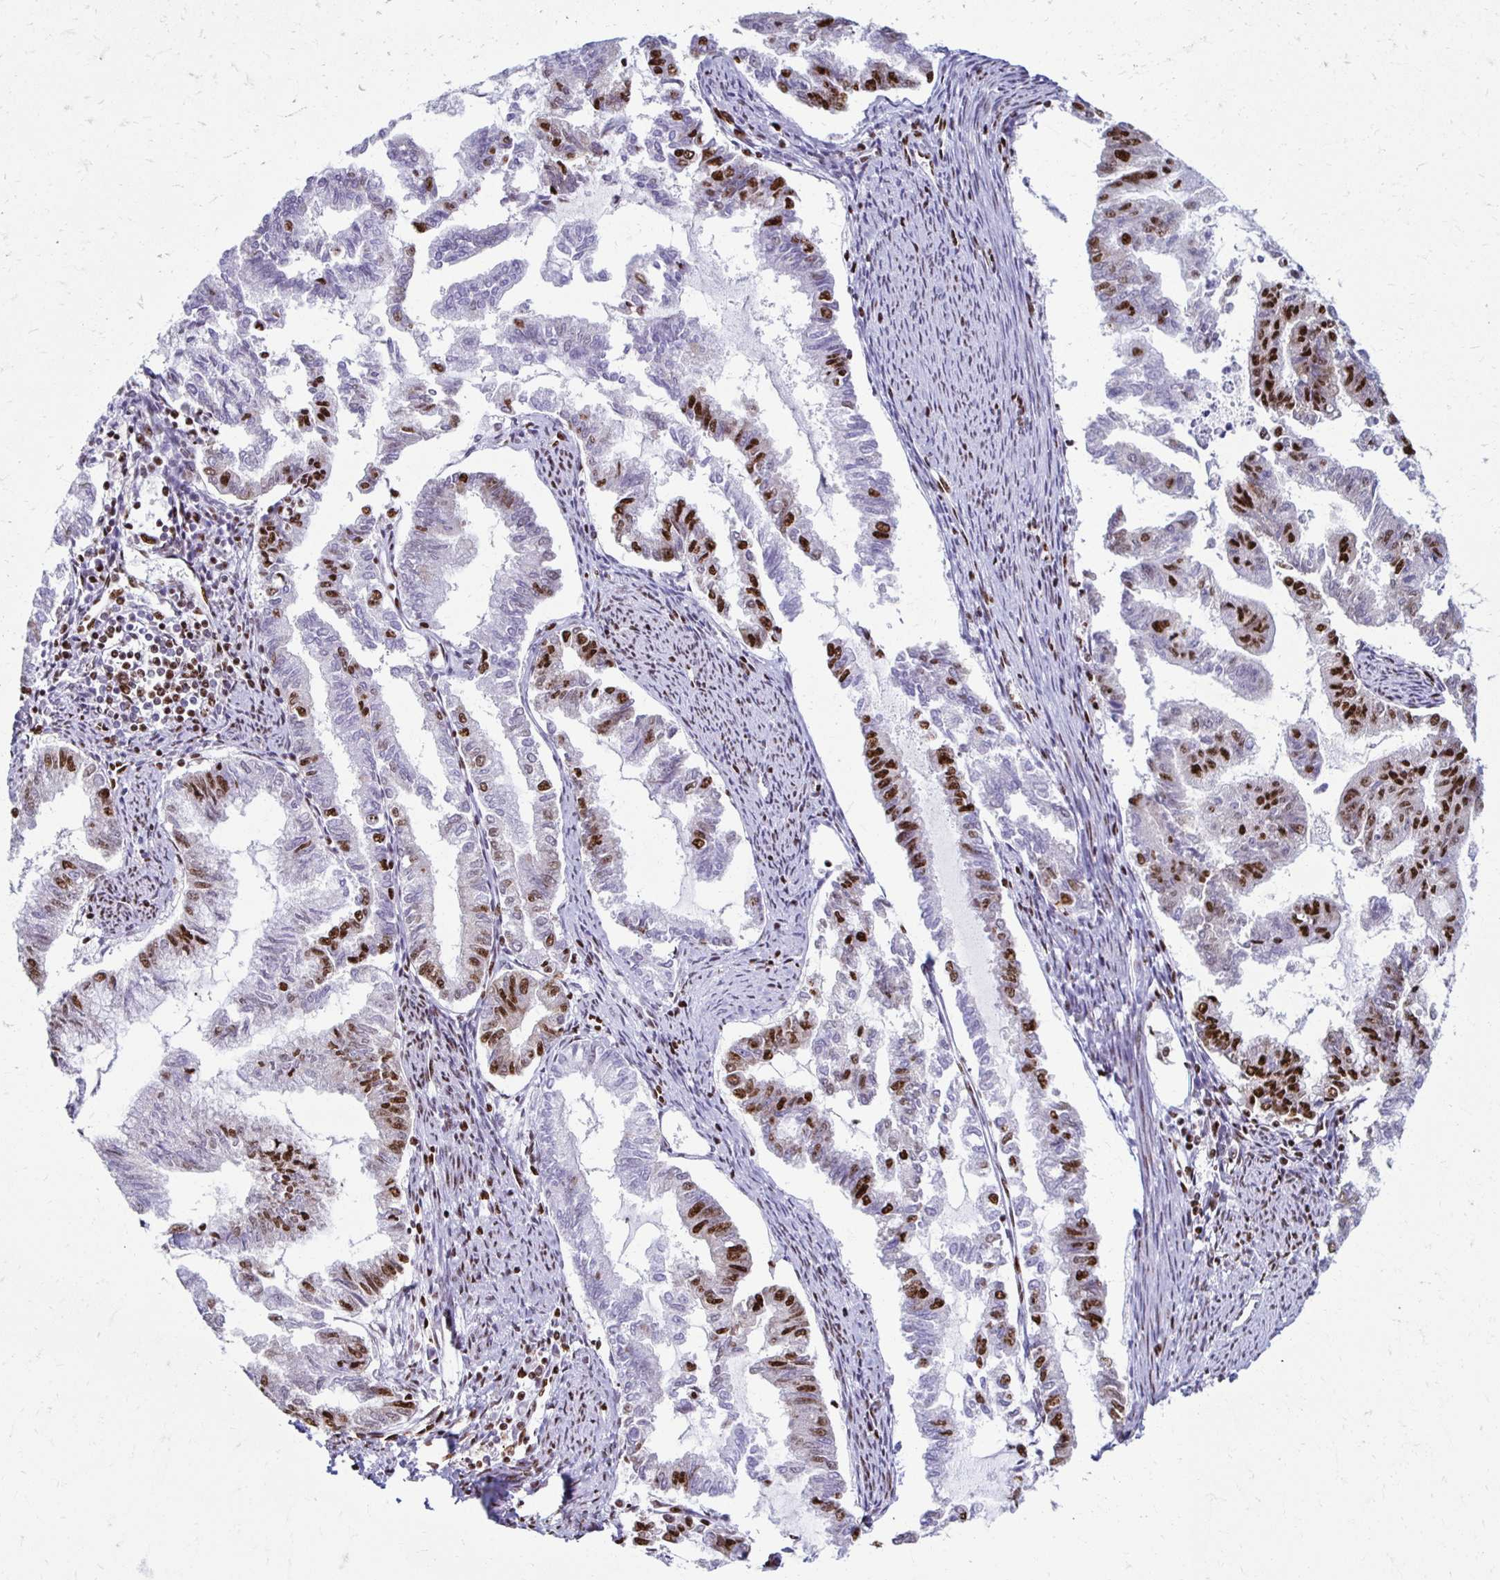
{"staining": {"intensity": "moderate", "quantity": "25%-75%", "location": "nuclear"}, "tissue": "endometrial cancer", "cell_type": "Tumor cells", "image_type": "cancer", "snomed": [{"axis": "morphology", "description": "Adenocarcinoma, NOS"}, {"axis": "topography", "description": "Endometrium"}], "caption": "Immunohistochemistry (IHC) histopathology image of human endometrial adenocarcinoma stained for a protein (brown), which exhibits medium levels of moderate nuclear staining in approximately 25%-75% of tumor cells.", "gene": "NONO", "patient": {"sex": "female", "age": 79}}